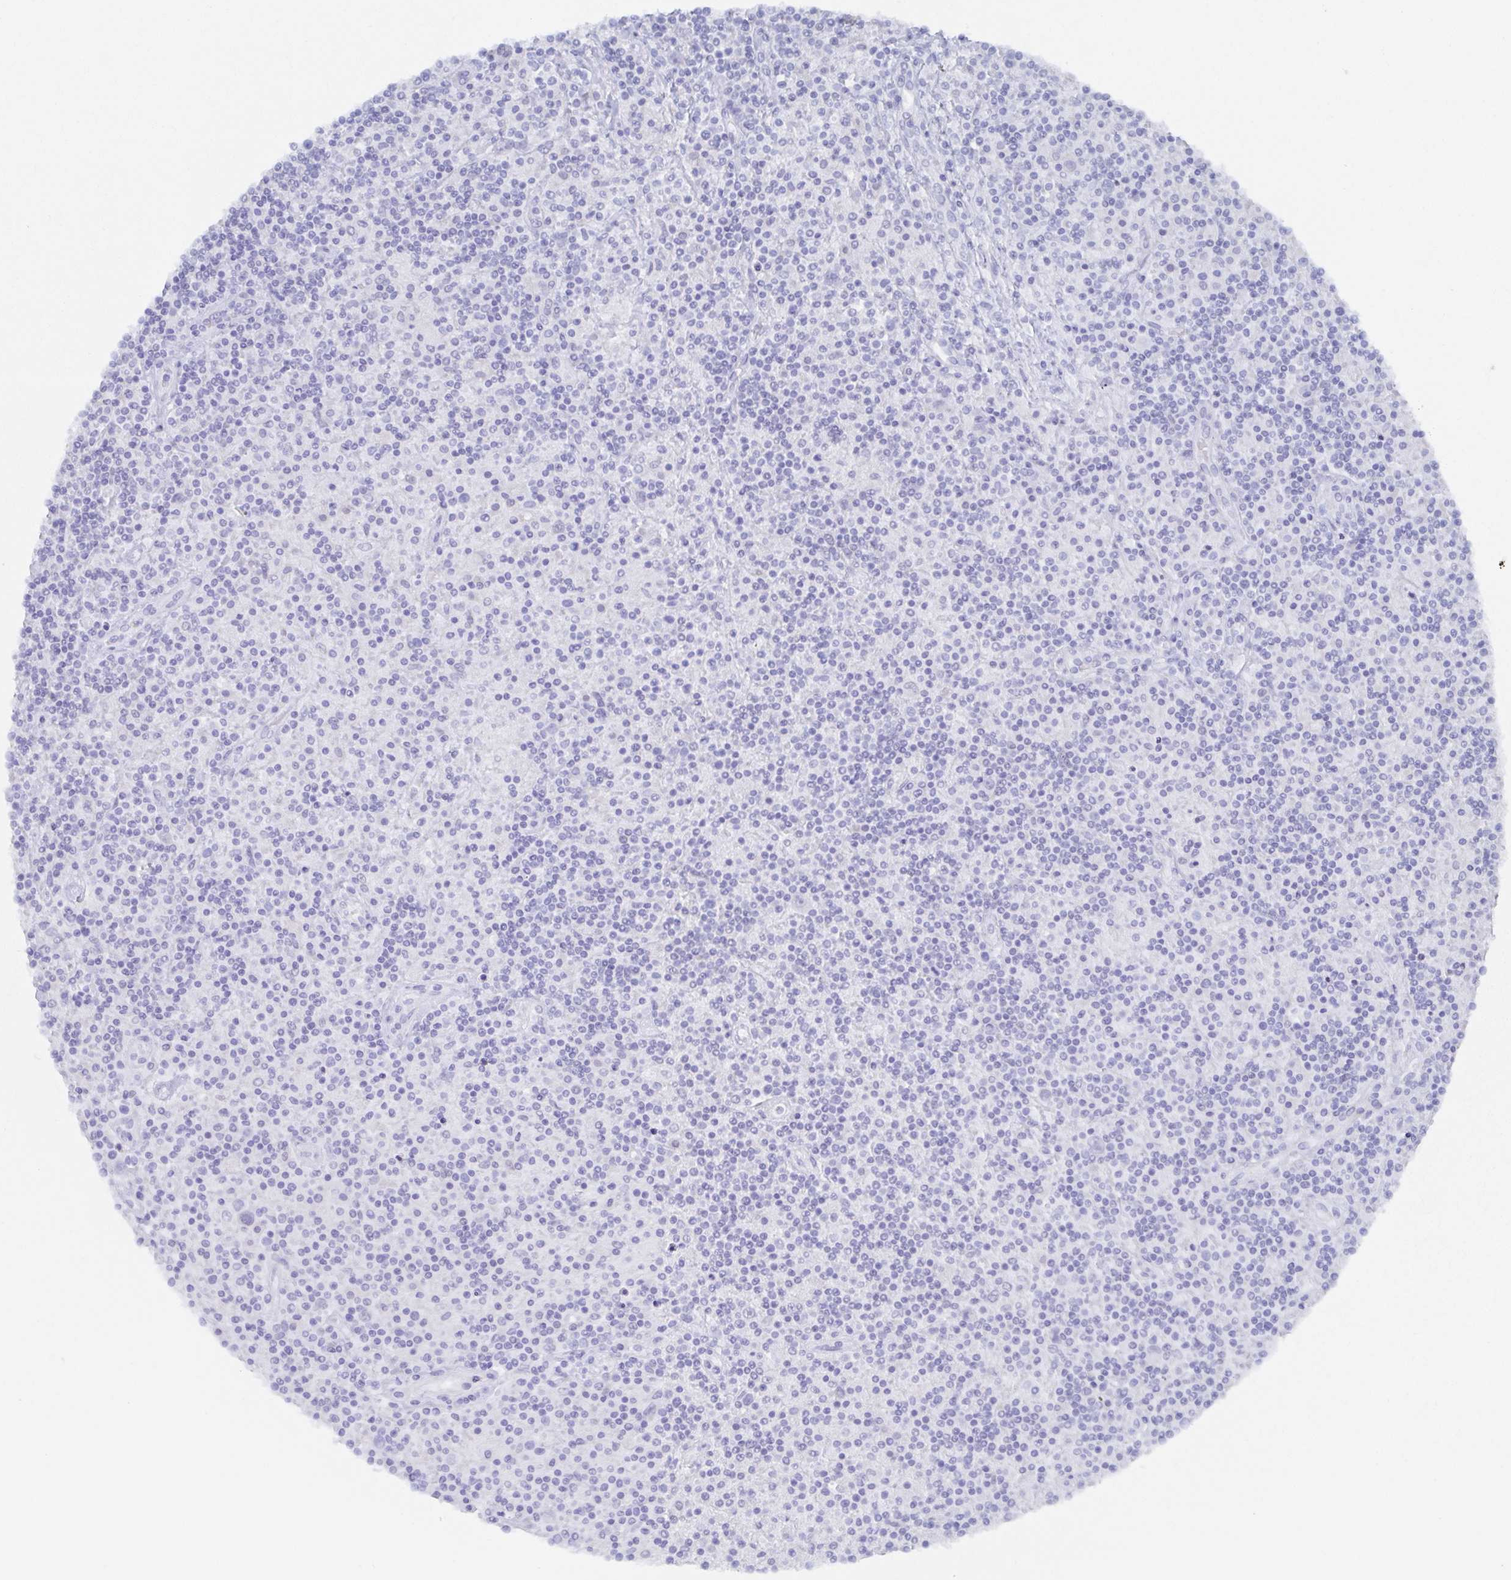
{"staining": {"intensity": "moderate", "quantity": "<25%", "location": "cytoplasmic/membranous"}, "tissue": "lymphoma", "cell_type": "Tumor cells", "image_type": "cancer", "snomed": [{"axis": "morphology", "description": "Hodgkin's disease, NOS"}, {"axis": "topography", "description": "Lymph node"}], "caption": "Immunohistochemical staining of human lymphoma displays low levels of moderate cytoplasmic/membranous protein positivity in approximately <25% of tumor cells.", "gene": "POU2F3", "patient": {"sex": "male", "age": 70}}